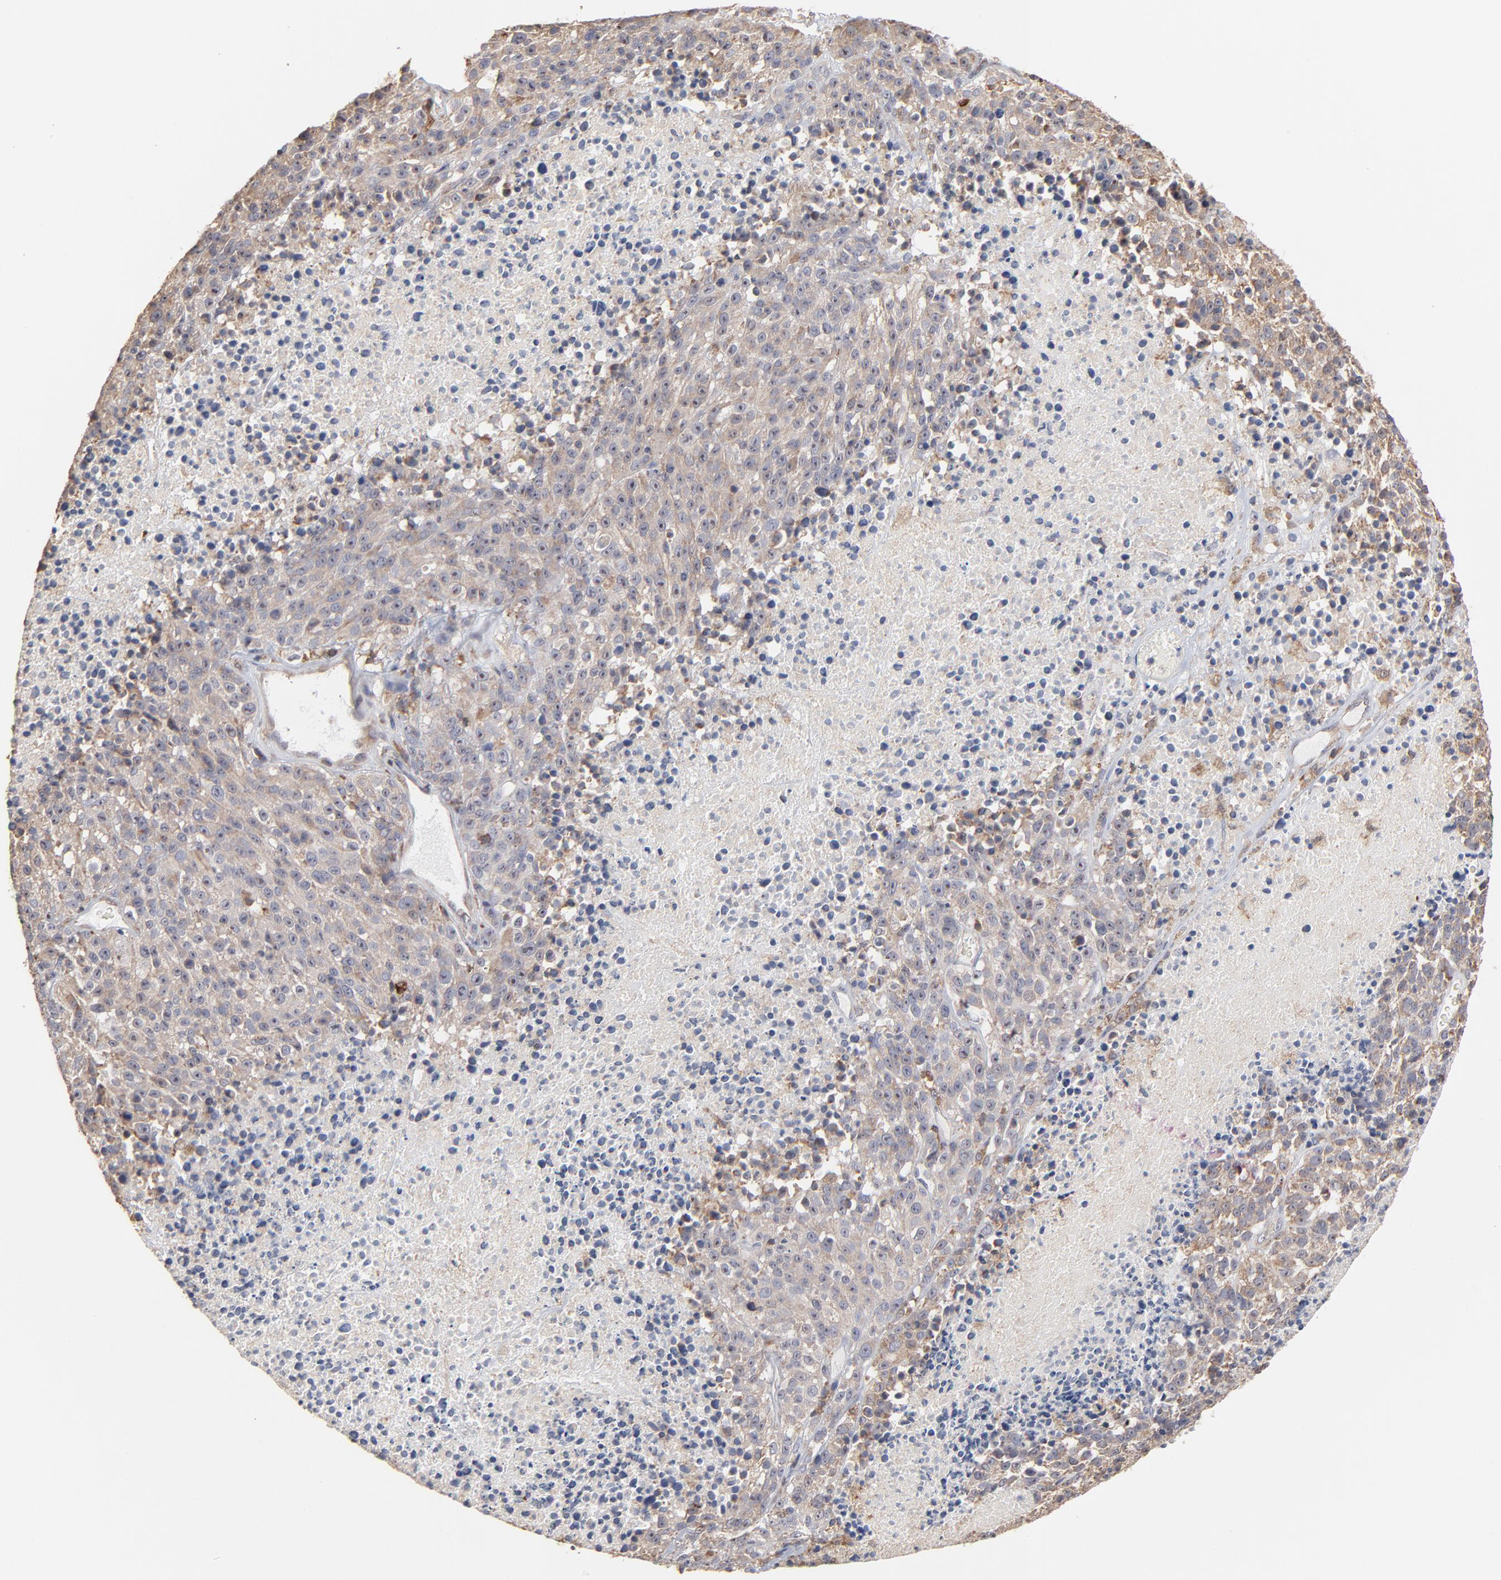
{"staining": {"intensity": "weak", "quantity": "25%-75%", "location": "cytoplasmic/membranous"}, "tissue": "melanoma", "cell_type": "Tumor cells", "image_type": "cancer", "snomed": [{"axis": "morphology", "description": "Malignant melanoma, Metastatic site"}, {"axis": "topography", "description": "Cerebral cortex"}], "caption": "A low amount of weak cytoplasmic/membranous staining is identified in about 25%-75% of tumor cells in malignant melanoma (metastatic site) tissue.", "gene": "RNF213", "patient": {"sex": "female", "age": 52}}